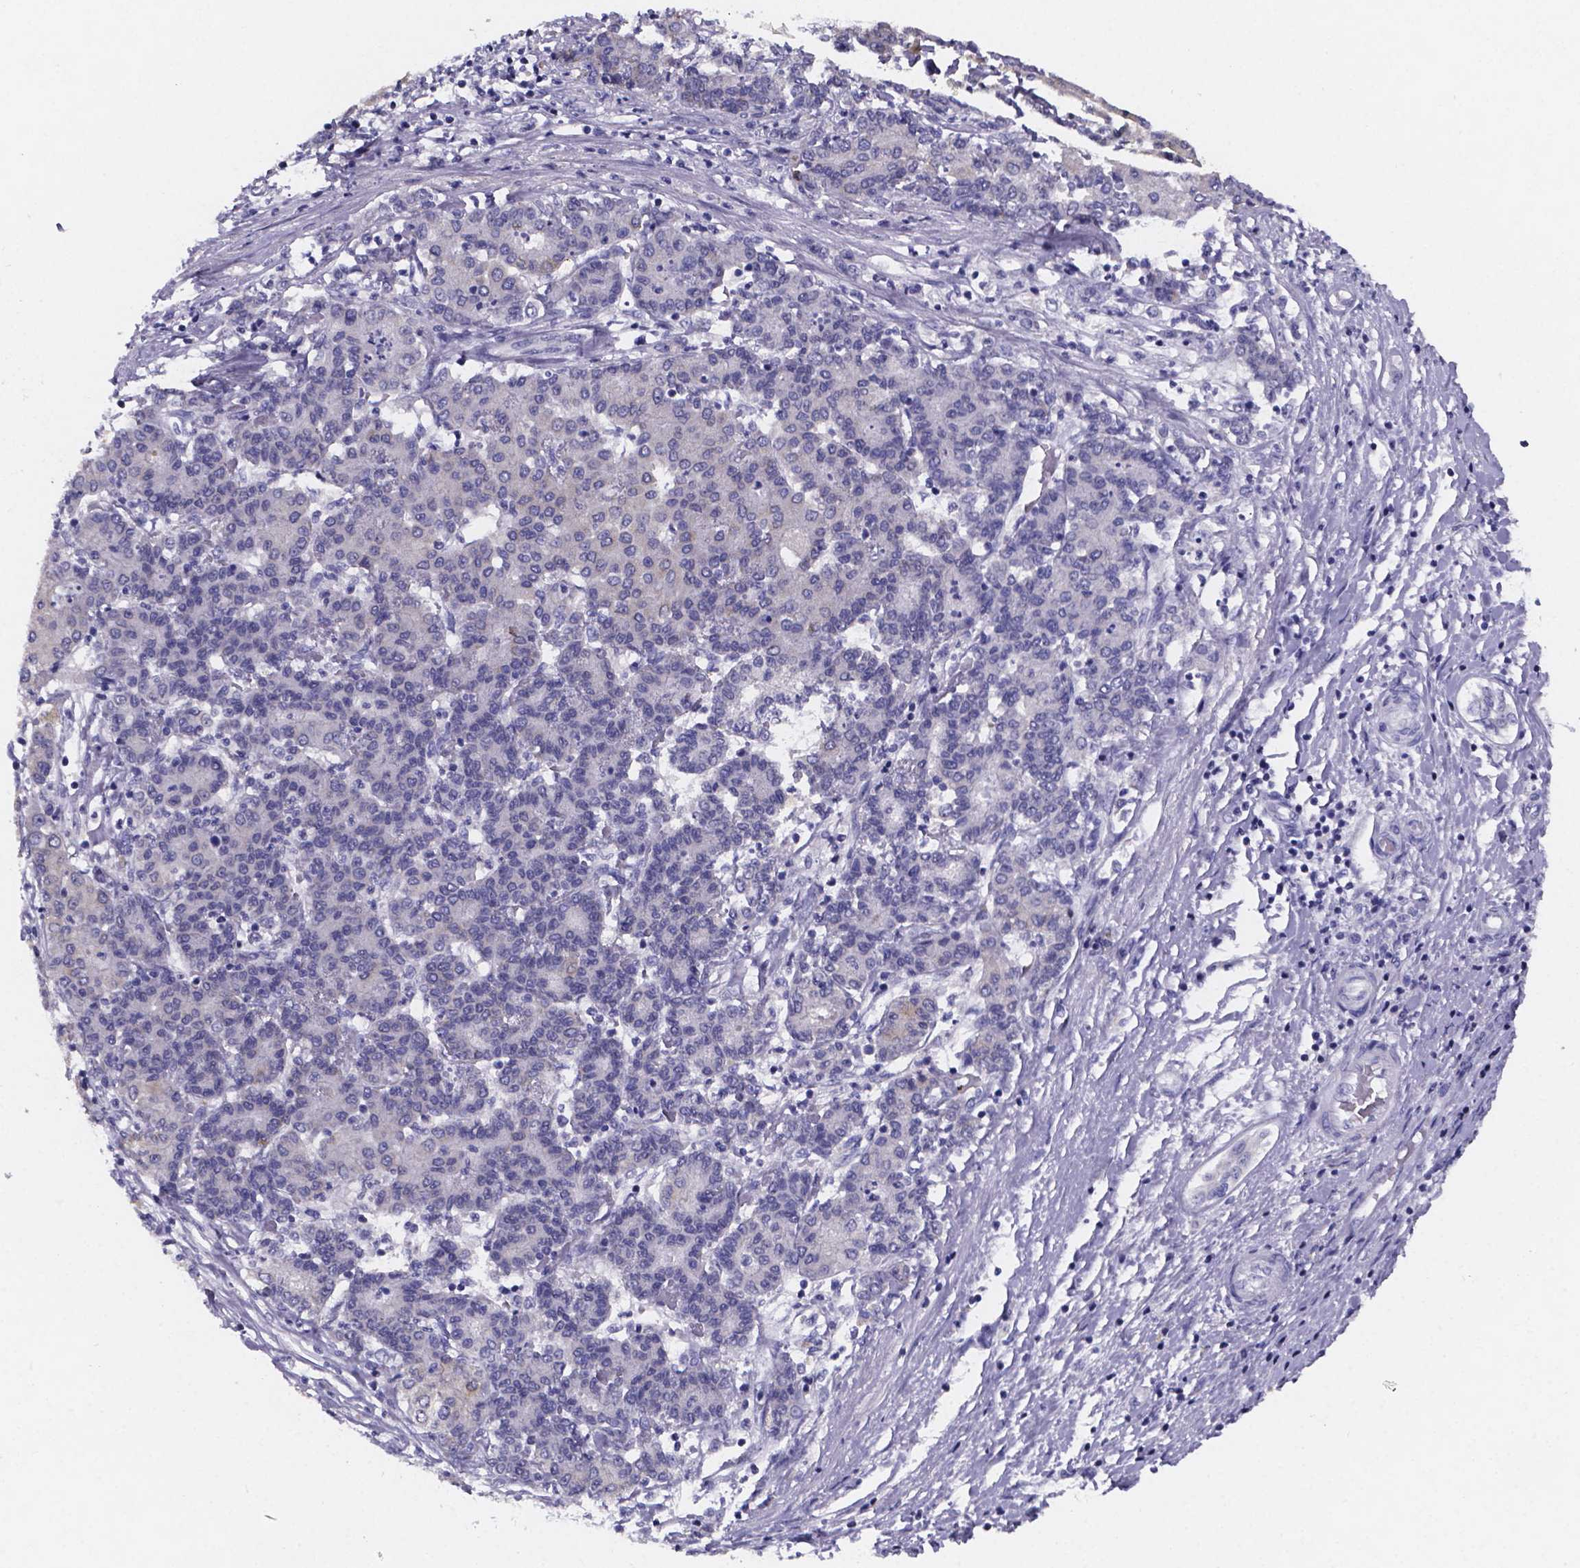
{"staining": {"intensity": "negative", "quantity": "none", "location": "none"}, "tissue": "liver cancer", "cell_type": "Tumor cells", "image_type": "cancer", "snomed": [{"axis": "morphology", "description": "Carcinoma, Hepatocellular, NOS"}, {"axis": "topography", "description": "Liver"}], "caption": "The photomicrograph displays no staining of tumor cells in liver hepatocellular carcinoma.", "gene": "PAH", "patient": {"sex": "male", "age": 65}}